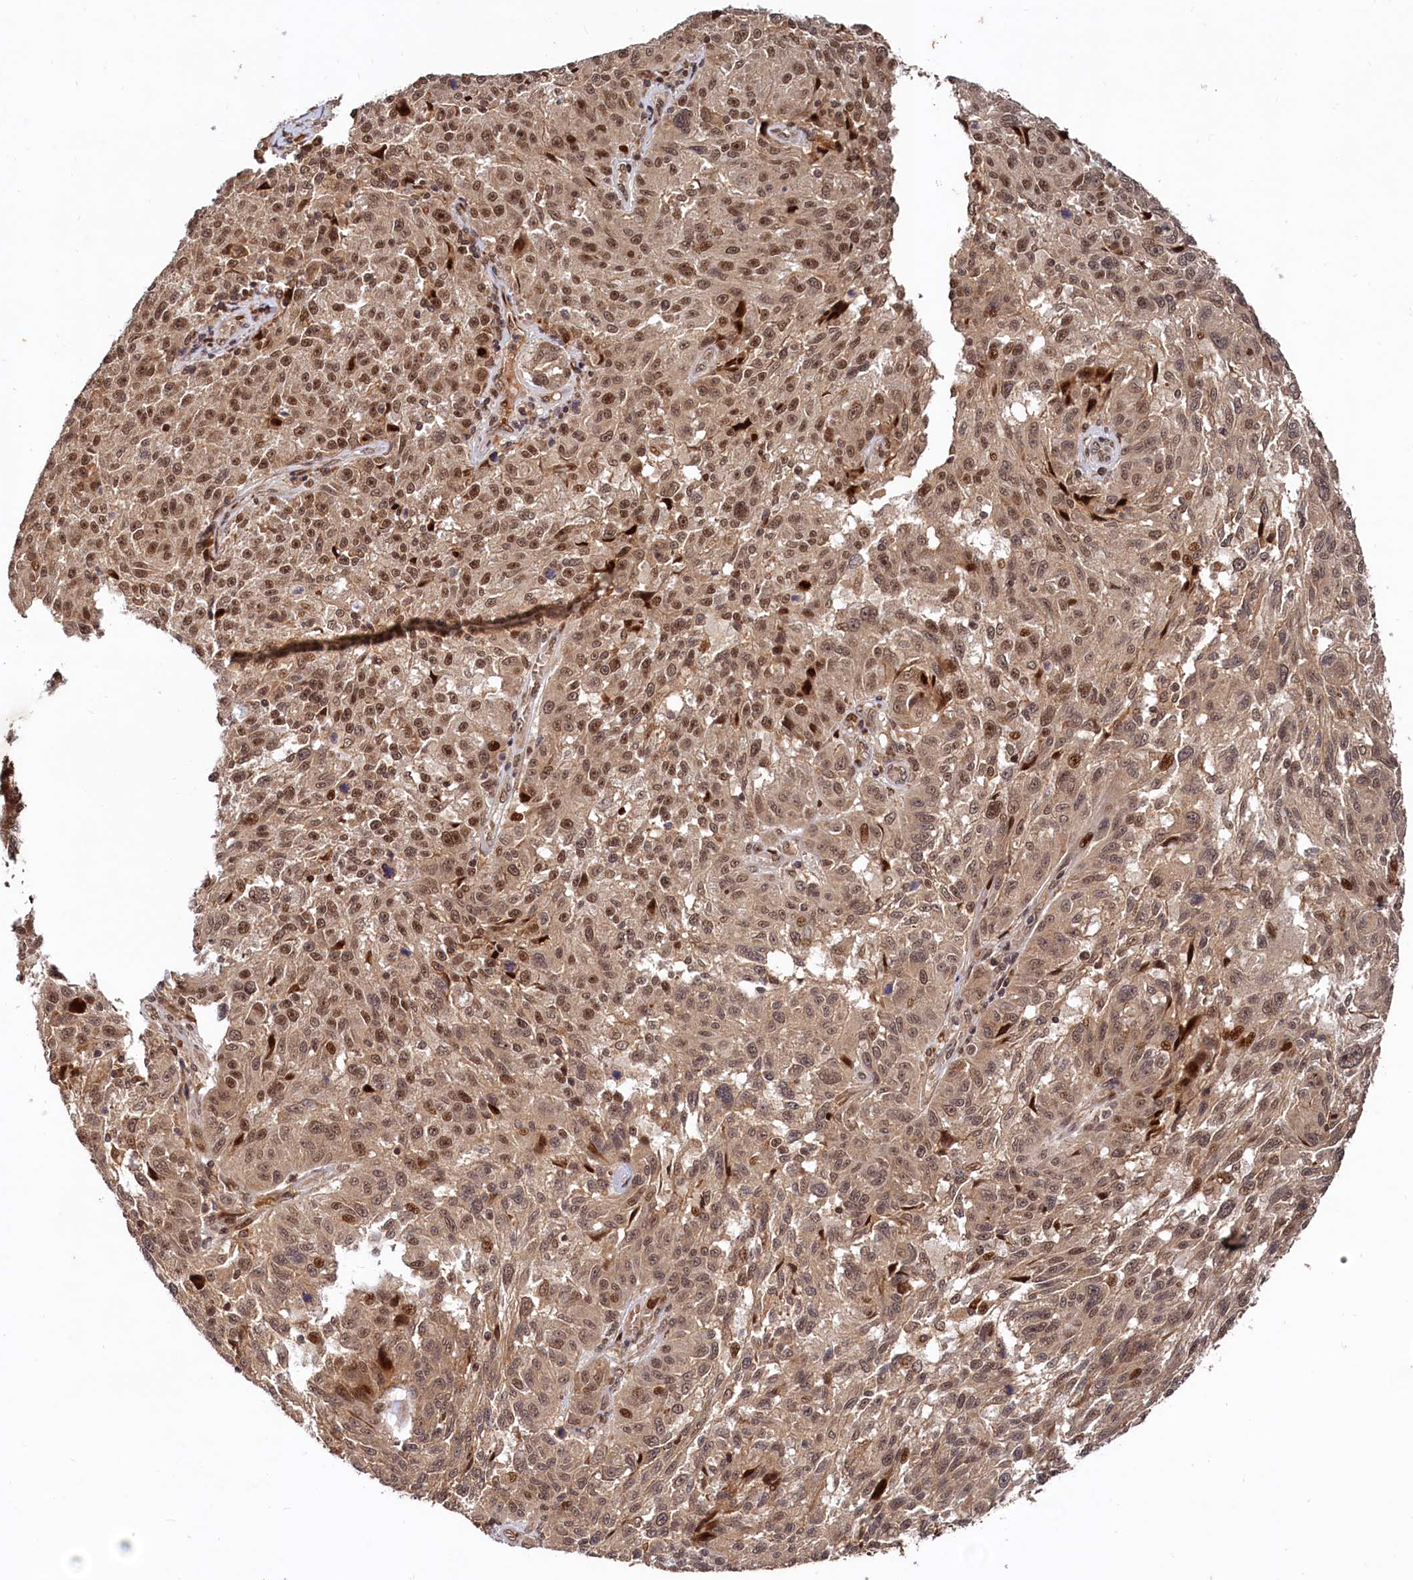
{"staining": {"intensity": "moderate", "quantity": ">75%", "location": "nuclear"}, "tissue": "melanoma", "cell_type": "Tumor cells", "image_type": "cancer", "snomed": [{"axis": "morphology", "description": "Malignant melanoma, NOS"}, {"axis": "topography", "description": "Skin"}], "caption": "This is a micrograph of IHC staining of melanoma, which shows moderate positivity in the nuclear of tumor cells.", "gene": "TRAPPC4", "patient": {"sex": "male", "age": 53}}